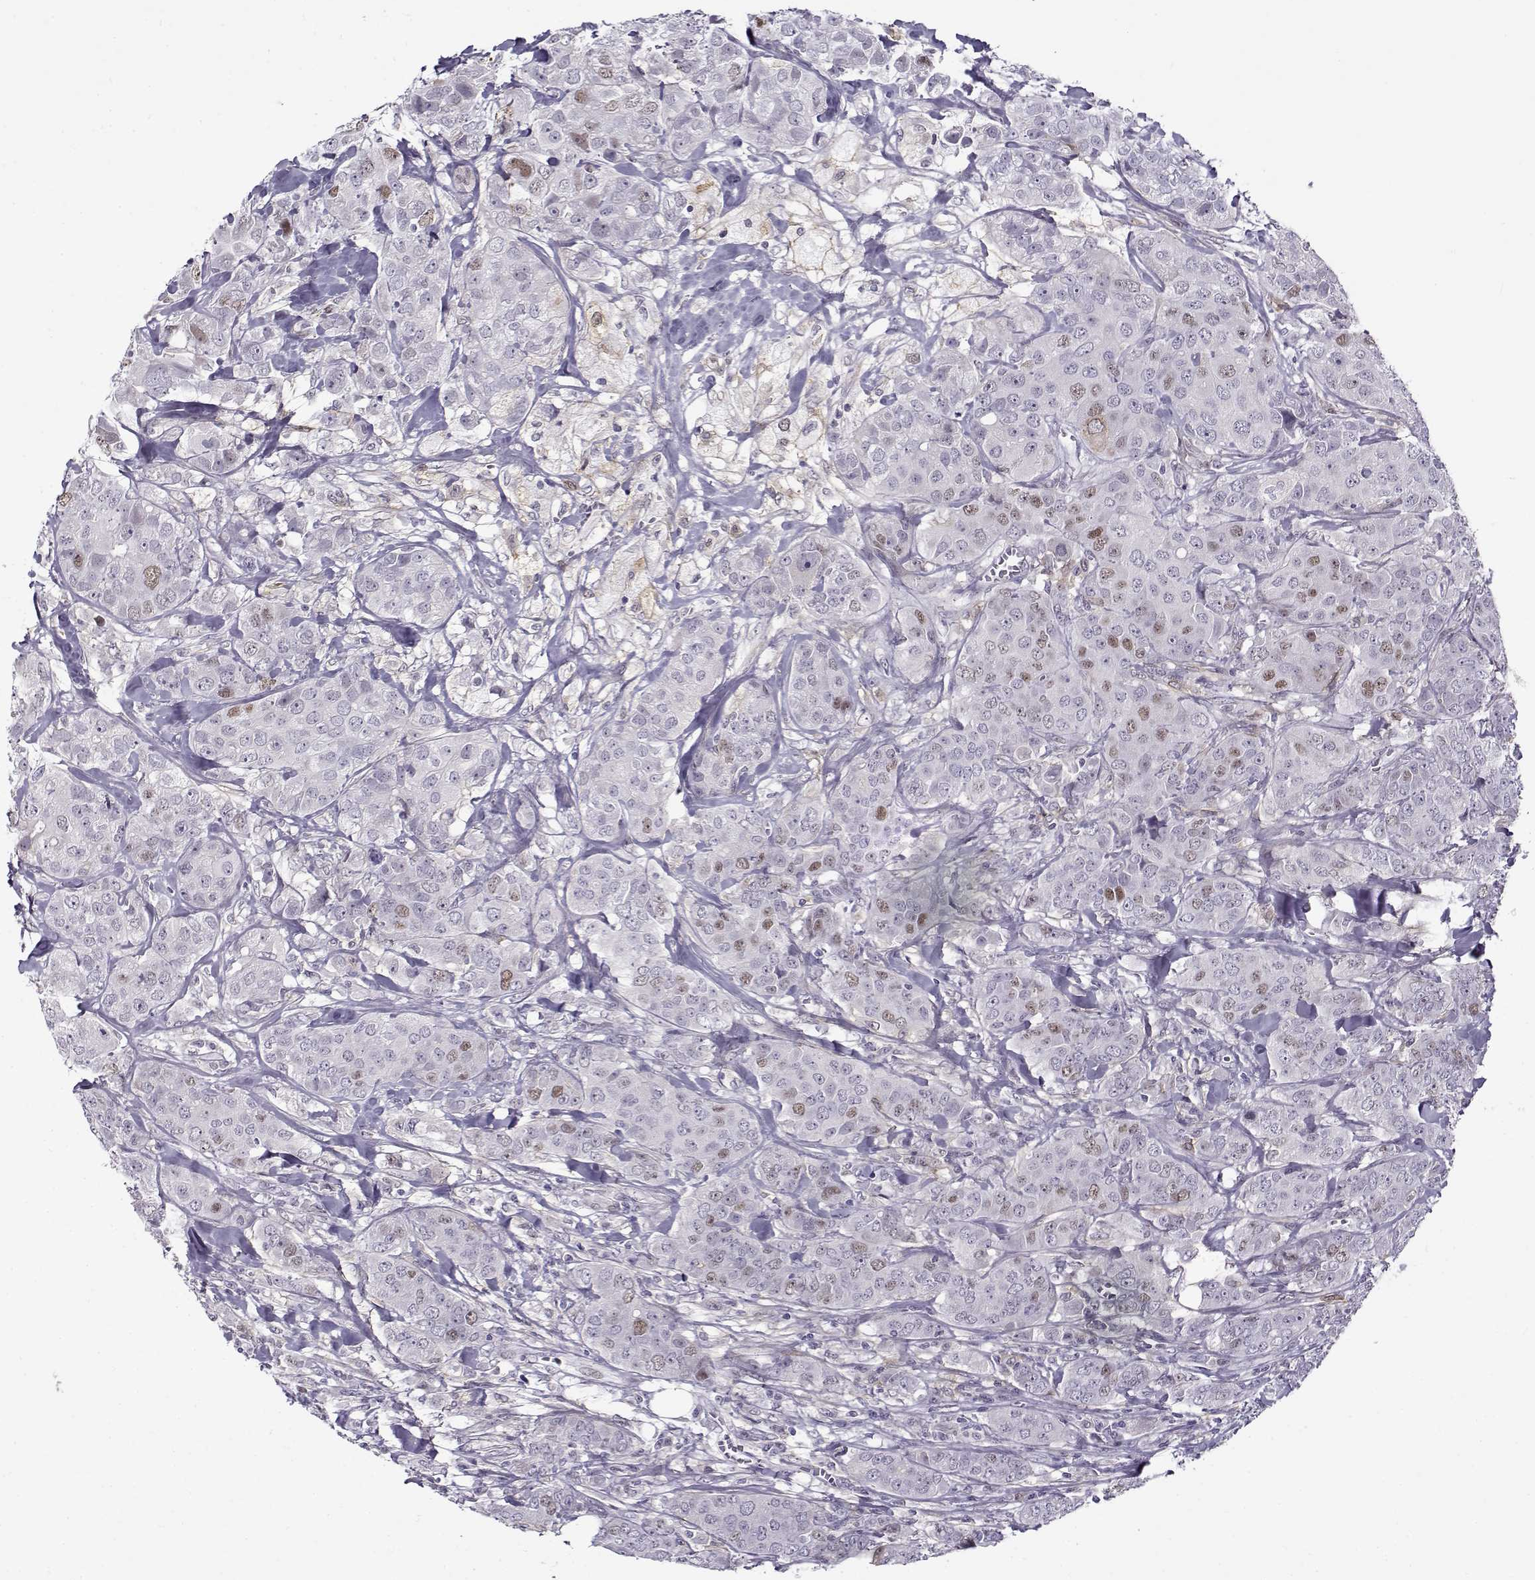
{"staining": {"intensity": "negative", "quantity": "none", "location": "none"}, "tissue": "breast cancer", "cell_type": "Tumor cells", "image_type": "cancer", "snomed": [{"axis": "morphology", "description": "Duct carcinoma"}, {"axis": "topography", "description": "Breast"}], "caption": "The immunohistochemistry (IHC) photomicrograph has no significant positivity in tumor cells of breast cancer tissue. (DAB IHC with hematoxylin counter stain).", "gene": "BACH1", "patient": {"sex": "female", "age": 43}}